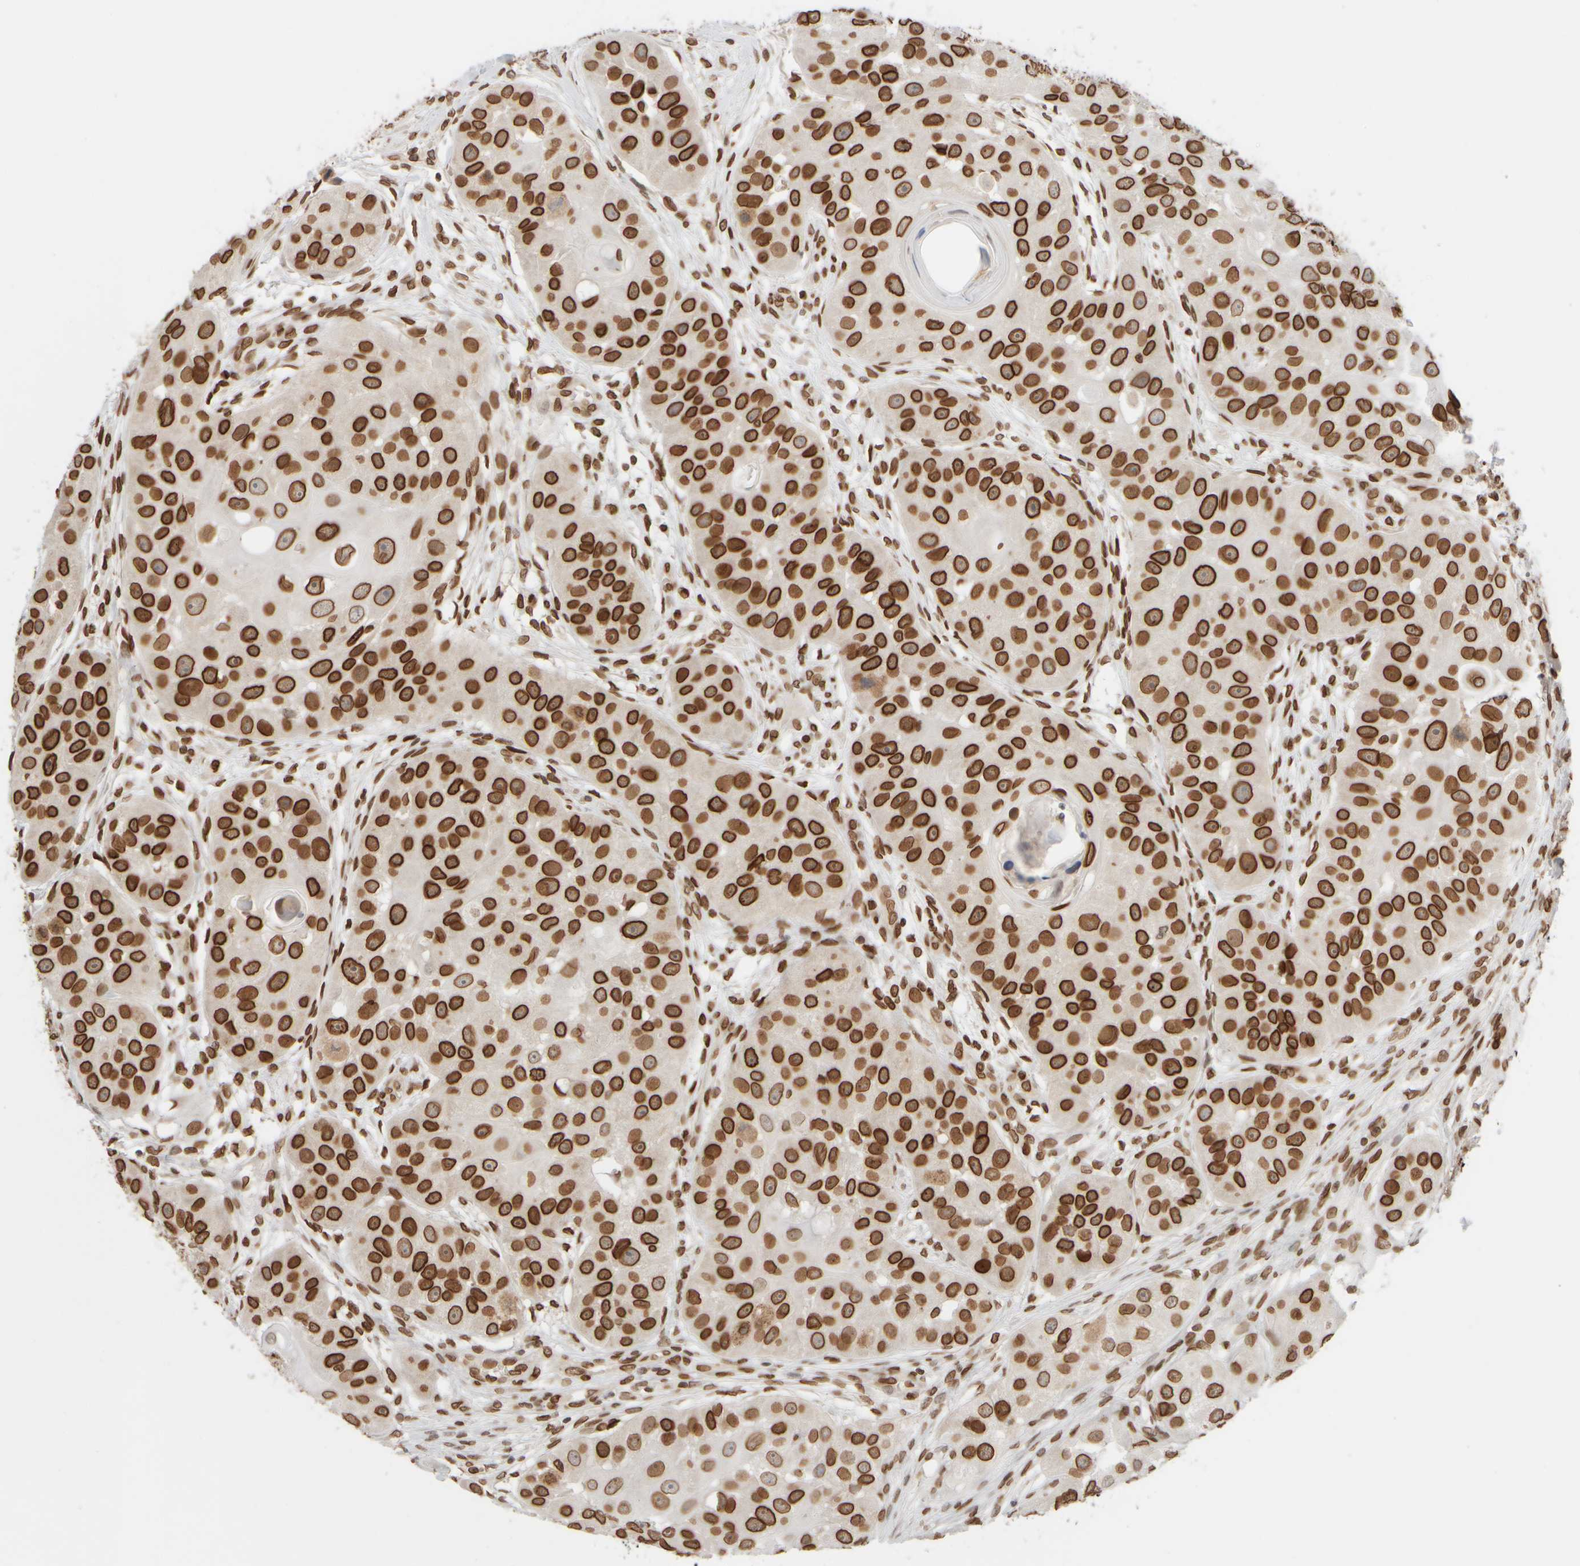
{"staining": {"intensity": "strong", "quantity": ">75%", "location": "cytoplasmic/membranous,nuclear"}, "tissue": "head and neck cancer", "cell_type": "Tumor cells", "image_type": "cancer", "snomed": [{"axis": "morphology", "description": "Normal tissue, NOS"}, {"axis": "morphology", "description": "Squamous cell carcinoma, NOS"}, {"axis": "topography", "description": "Skeletal muscle"}, {"axis": "topography", "description": "Head-Neck"}], "caption": "Protein staining of head and neck squamous cell carcinoma tissue exhibits strong cytoplasmic/membranous and nuclear expression in approximately >75% of tumor cells.", "gene": "ZC3HC1", "patient": {"sex": "male", "age": 51}}